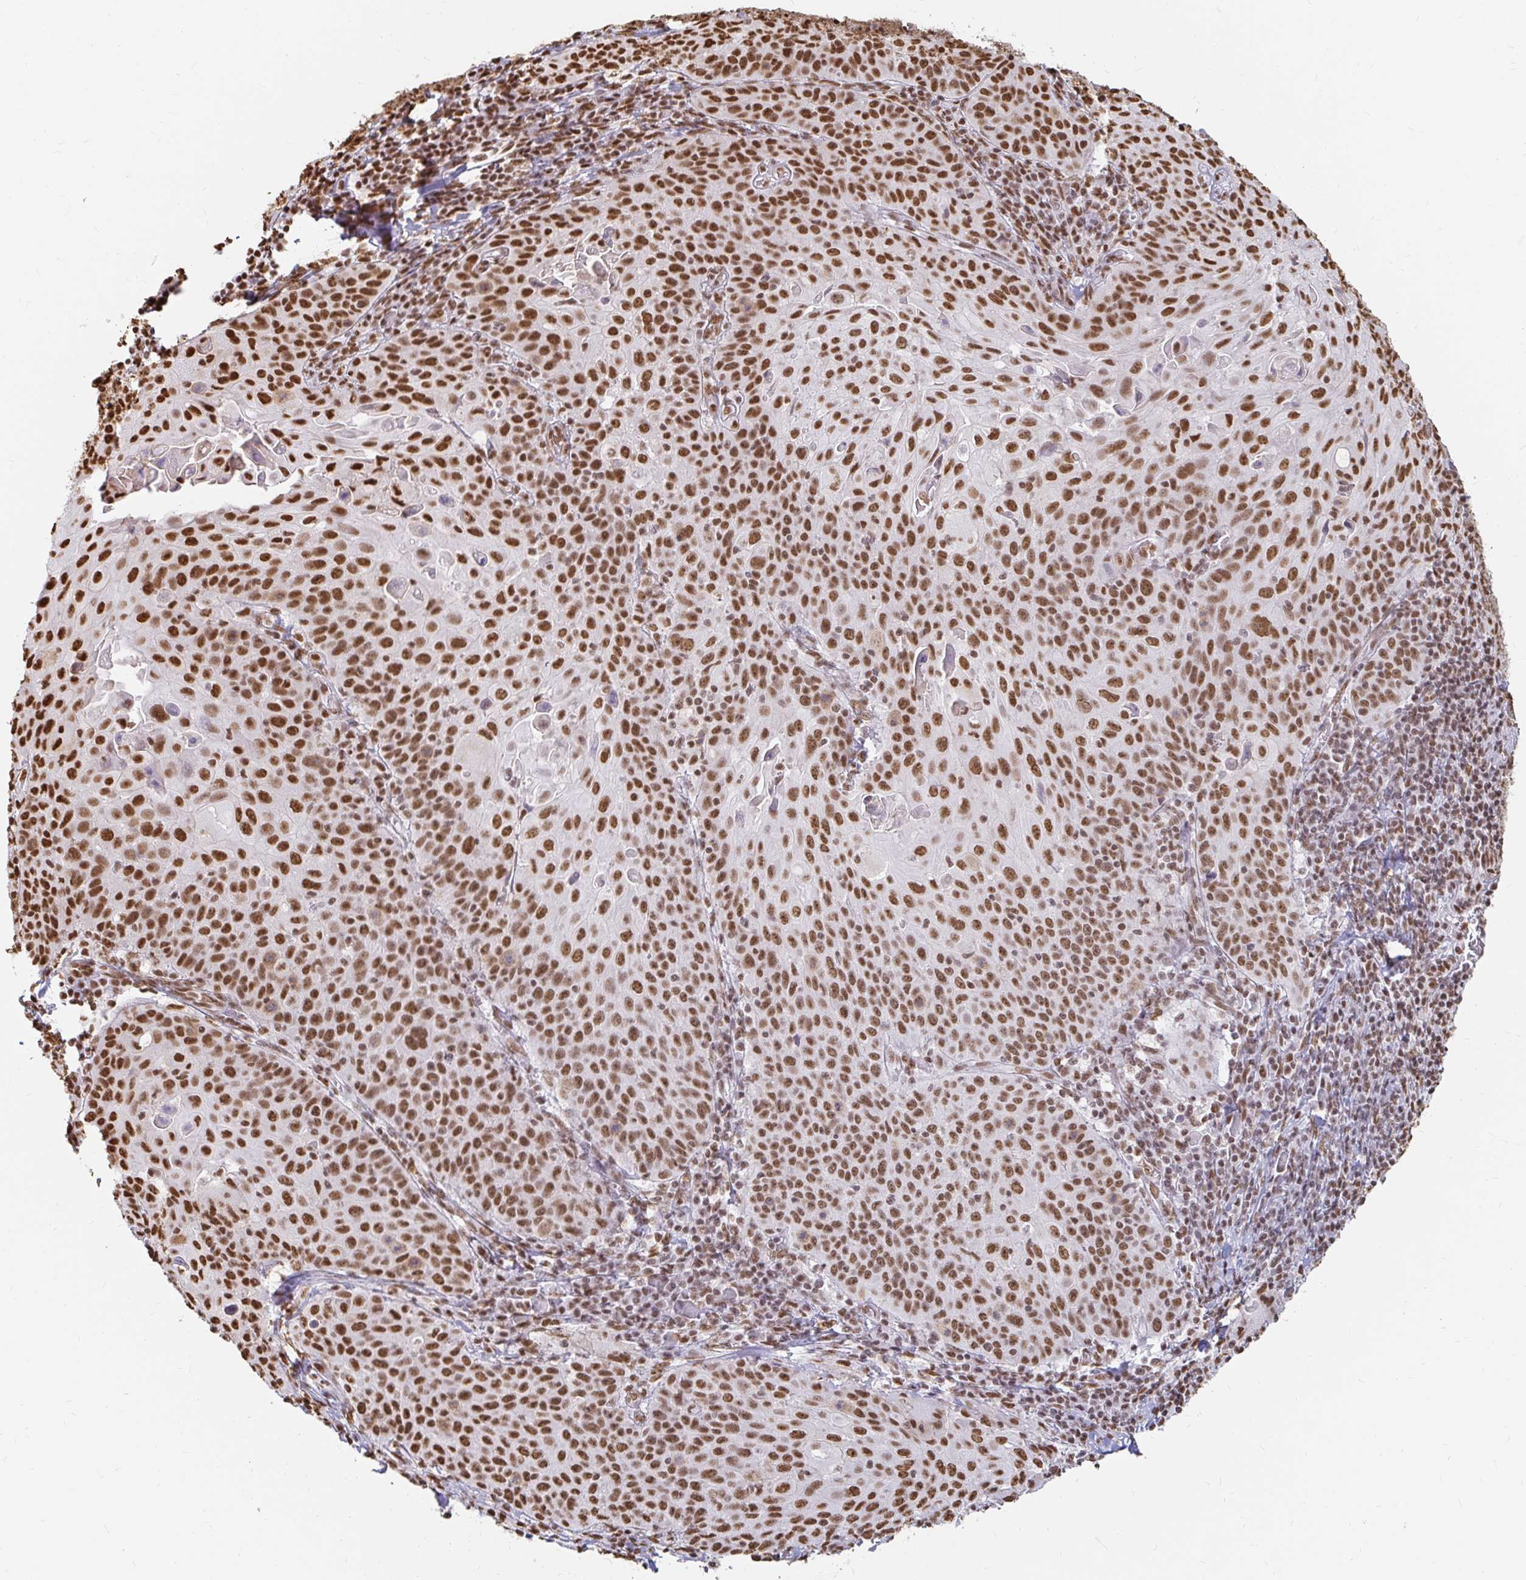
{"staining": {"intensity": "strong", "quantity": ">75%", "location": "nuclear"}, "tissue": "cervical cancer", "cell_type": "Tumor cells", "image_type": "cancer", "snomed": [{"axis": "morphology", "description": "Squamous cell carcinoma, NOS"}, {"axis": "topography", "description": "Cervix"}], "caption": "Brown immunohistochemical staining in human squamous cell carcinoma (cervical) displays strong nuclear staining in about >75% of tumor cells. (DAB (3,3'-diaminobenzidine) IHC, brown staining for protein, blue staining for nuclei).", "gene": "HNRNPU", "patient": {"sex": "female", "age": 65}}